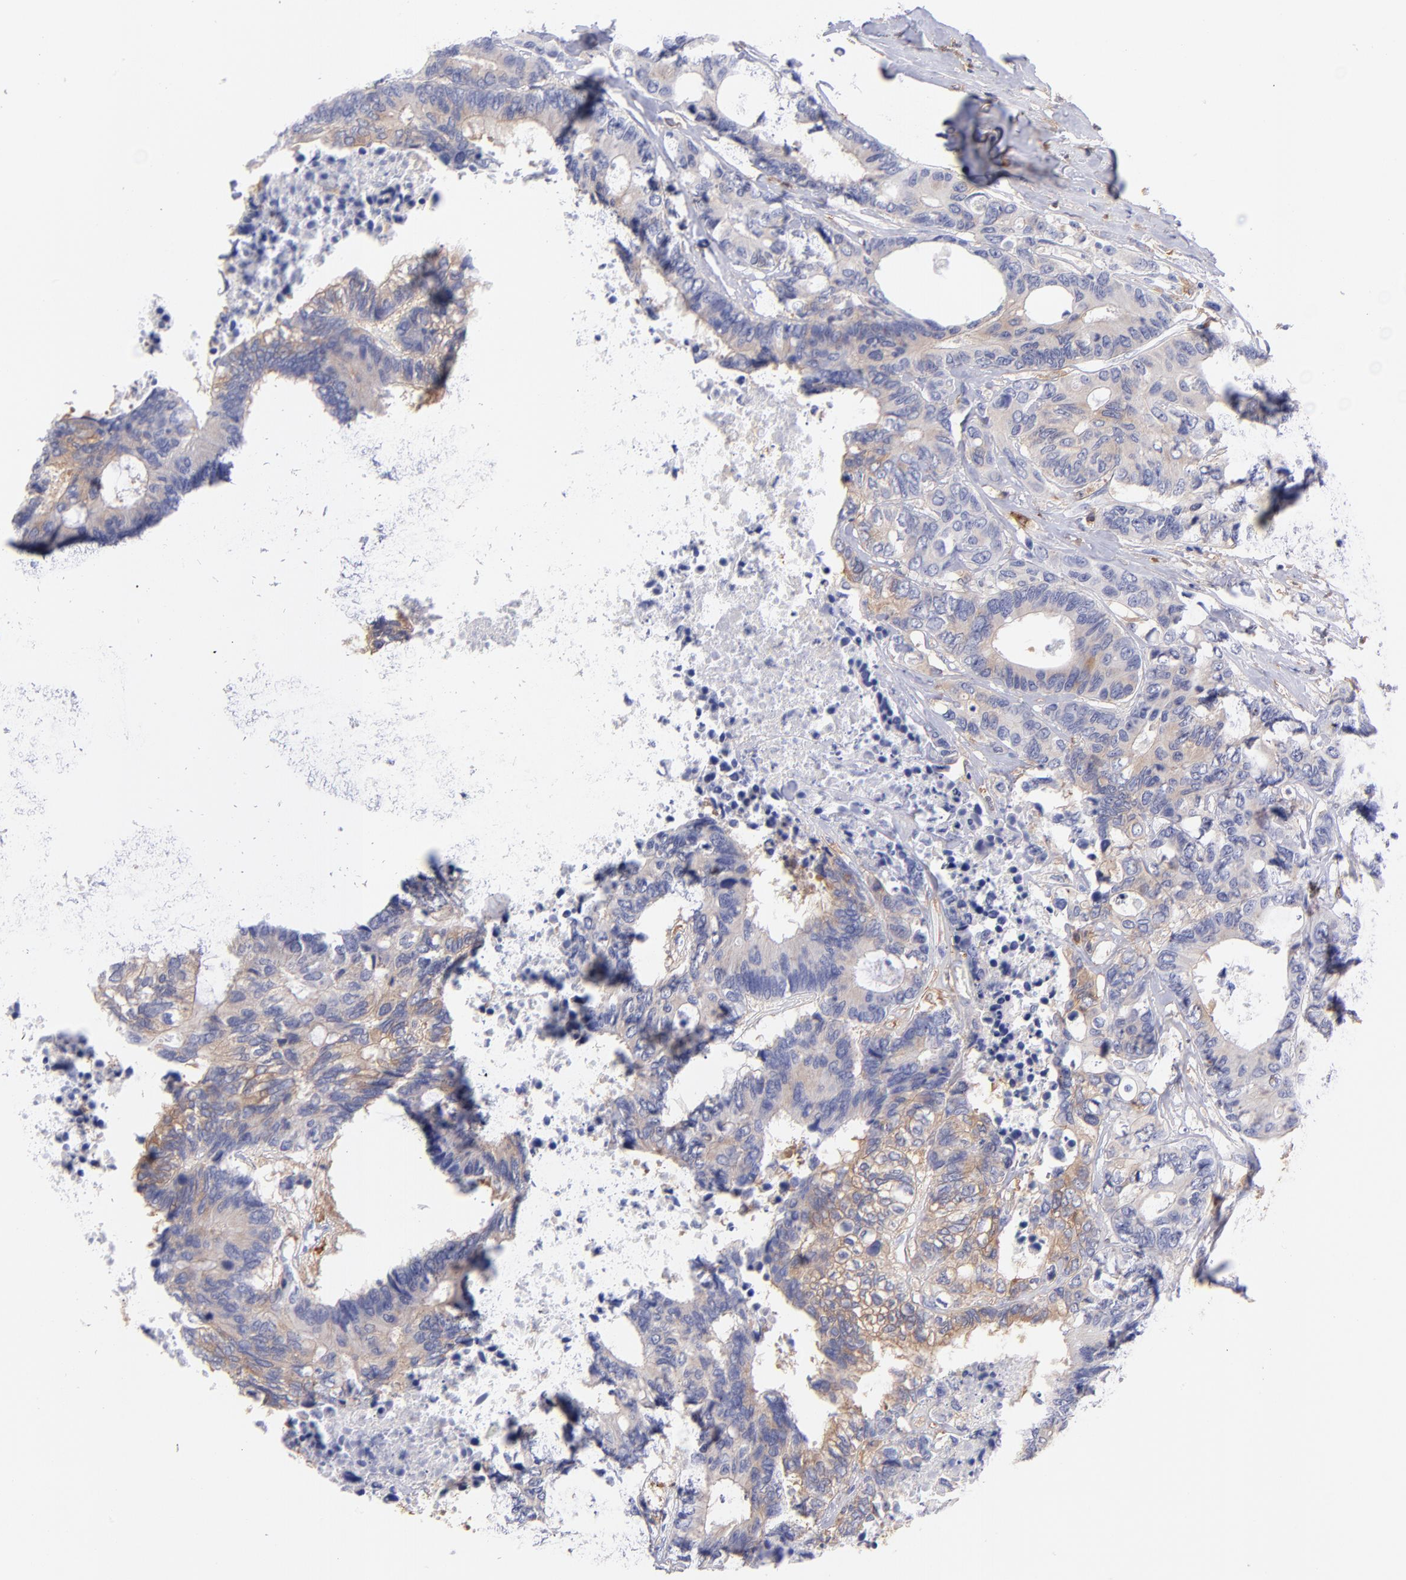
{"staining": {"intensity": "weak", "quantity": ">75%", "location": "cytoplasmic/membranous"}, "tissue": "colorectal cancer", "cell_type": "Tumor cells", "image_type": "cancer", "snomed": [{"axis": "morphology", "description": "Adenocarcinoma, NOS"}, {"axis": "topography", "description": "Rectum"}], "caption": "Colorectal cancer (adenocarcinoma) tissue shows weak cytoplasmic/membranous expression in approximately >75% of tumor cells, visualized by immunohistochemistry.", "gene": "PRKCA", "patient": {"sex": "male", "age": 55}}